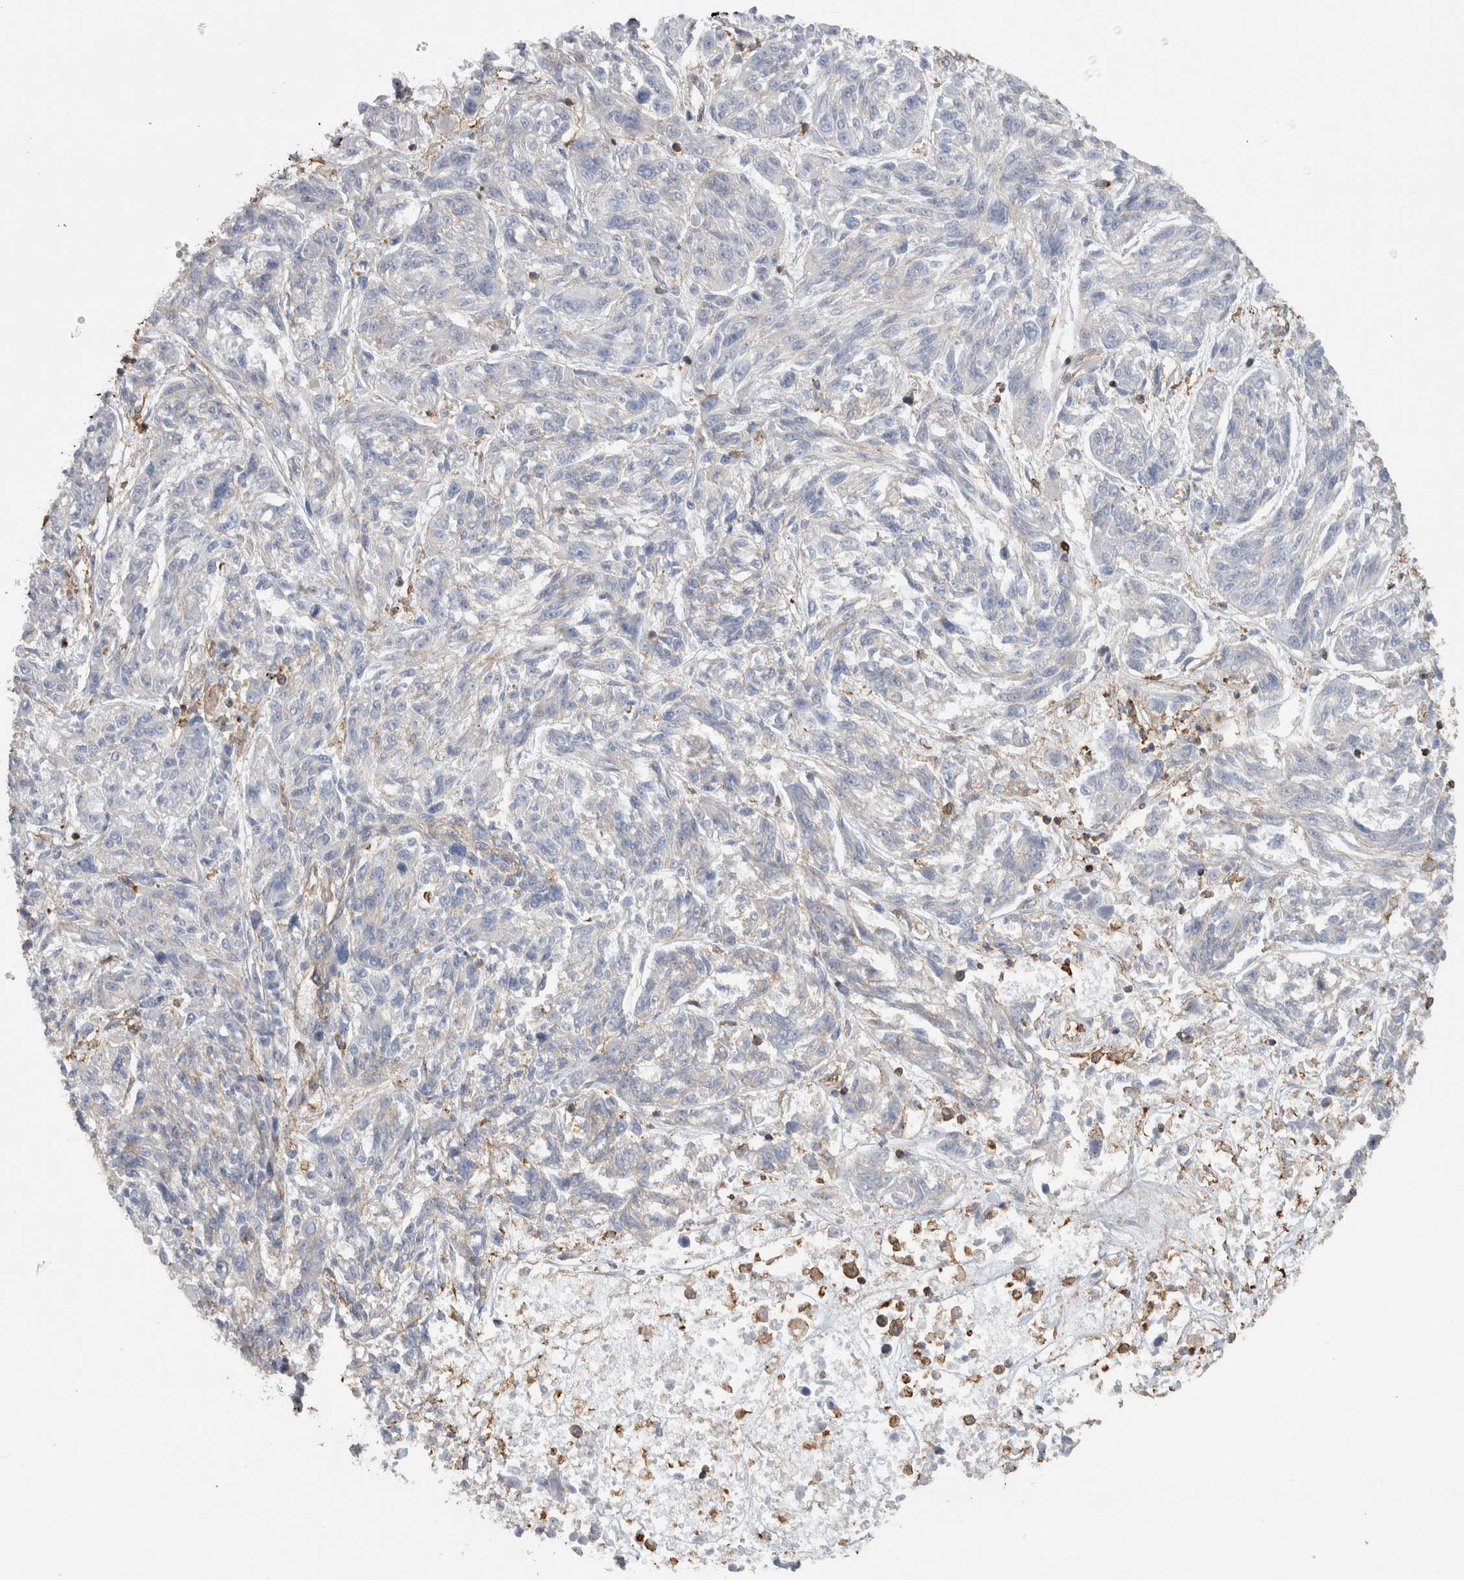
{"staining": {"intensity": "negative", "quantity": "none", "location": "none"}, "tissue": "melanoma", "cell_type": "Tumor cells", "image_type": "cancer", "snomed": [{"axis": "morphology", "description": "Malignant melanoma, NOS"}, {"axis": "topography", "description": "Skin"}], "caption": "Protein analysis of melanoma reveals no significant expression in tumor cells.", "gene": "GPER1", "patient": {"sex": "male", "age": 53}}